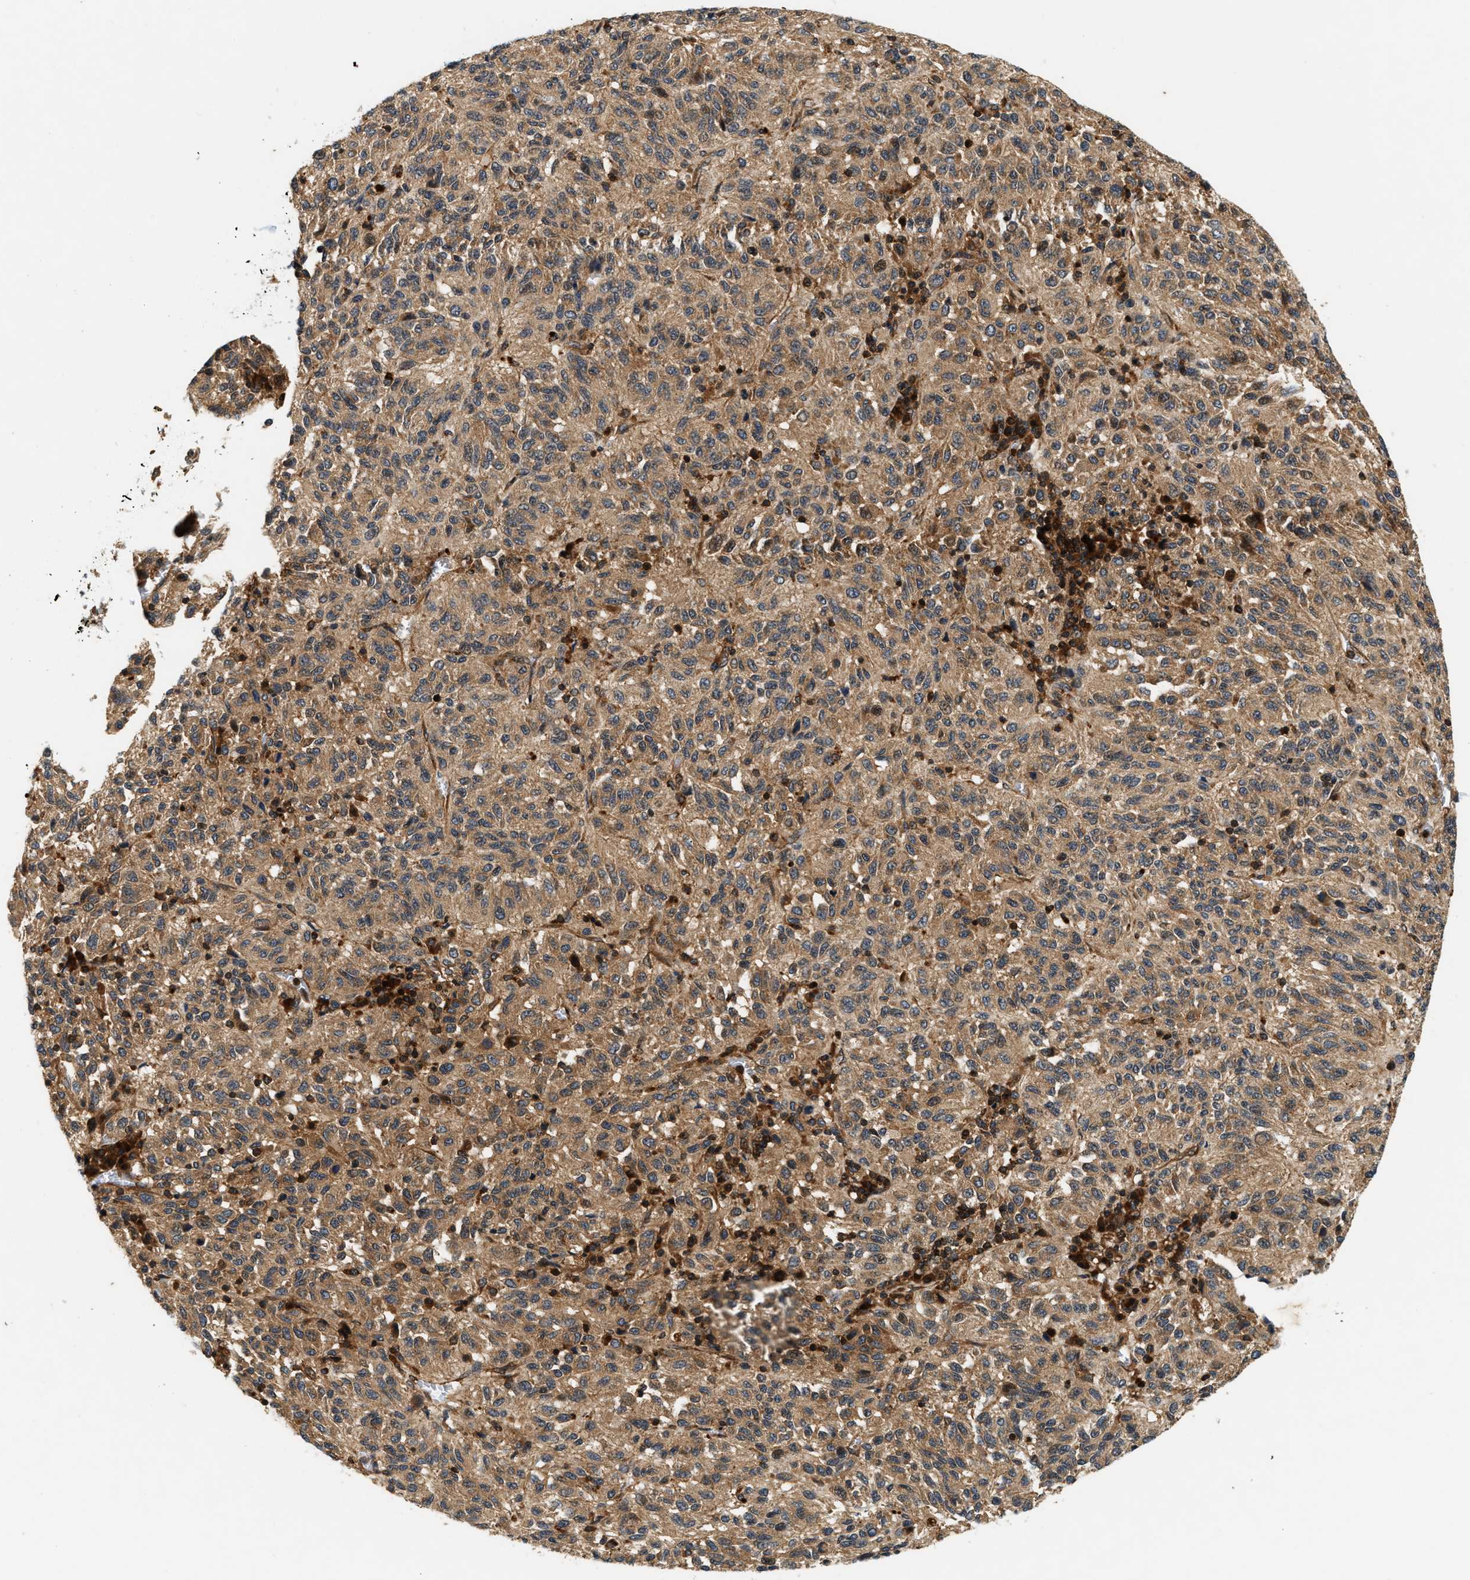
{"staining": {"intensity": "moderate", "quantity": ">75%", "location": "cytoplasmic/membranous"}, "tissue": "melanoma", "cell_type": "Tumor cells", "image_type": "cancer", "snomed": [{"axis": "morphology", "description": "Malignant melanoma, Metastatic site"}, {"axis": "topography", "description": "Lung"}], "caption": "Melanoma stained with IHC shows moderate cytoplasmic/membranous expression in approximately >75% of tumor cells. (Stains: DAB in brown, nuclei in blue, Microscopy: brightfield microscopy at high magnification).", "gene": "SAMD9", "patient": {"sex": "male", "age": 64}}